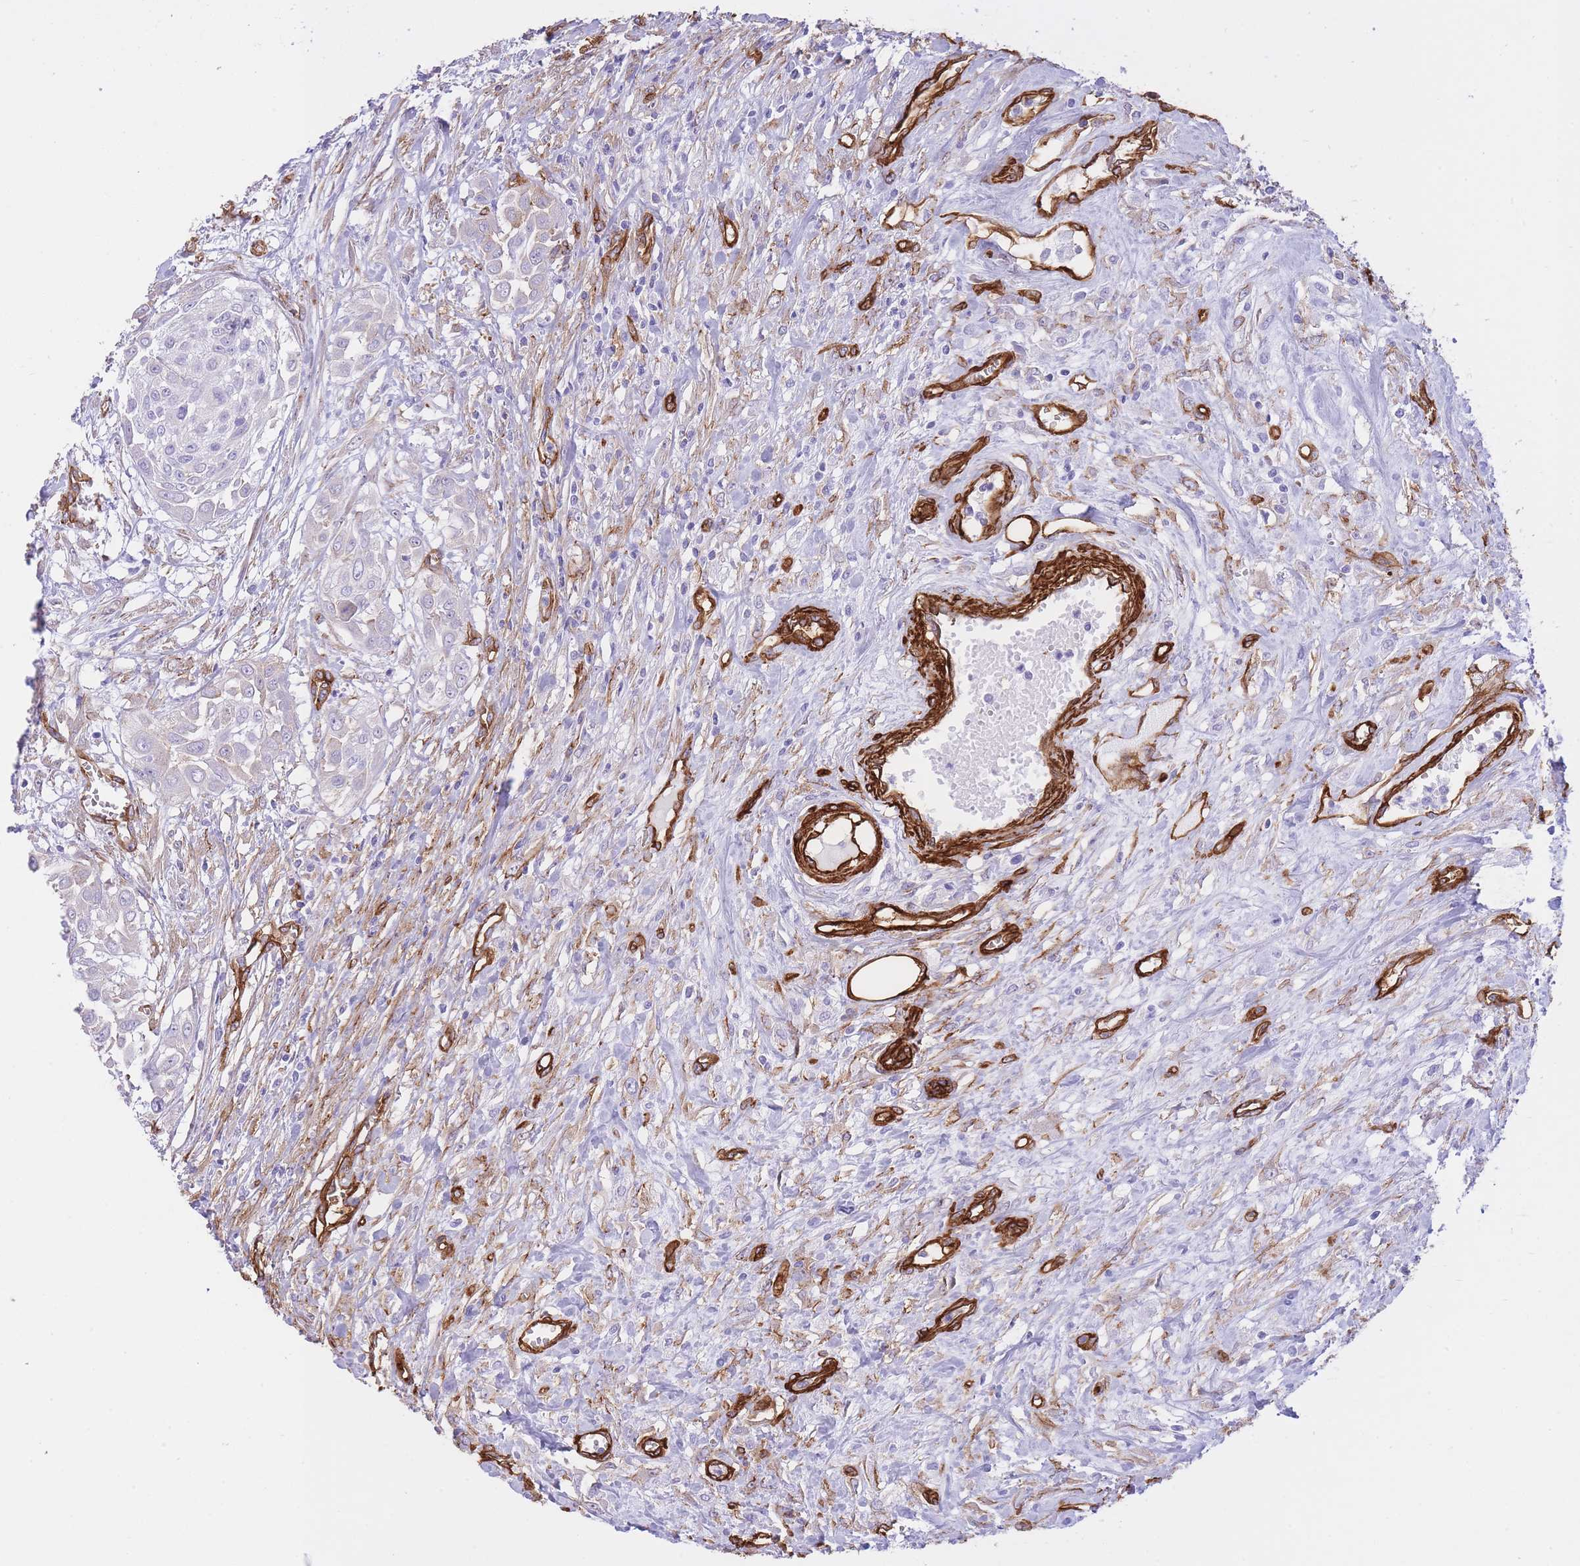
{"staining": {"intensity": "negative", "quantity": "none", "location": "none"}, "tissue": "urothelial cancer", "cell_type": "Tumor cells", "image_type": "cancer", "snomed": [{"axis": "morphology", "description": "Urothelial carcinoma, High grade"}, {"axis": "topography", "description": "Urinary bladder"}], "caption": "The photomicrograph displays no staining of tumor cells in urothelial carcinoma (high-grade). (DAB immunohistochemistry visualized using brightfield microscopy, high magnification).", "gene": "CAVIN1", "patient": {"sex": "male", "age": 57}}